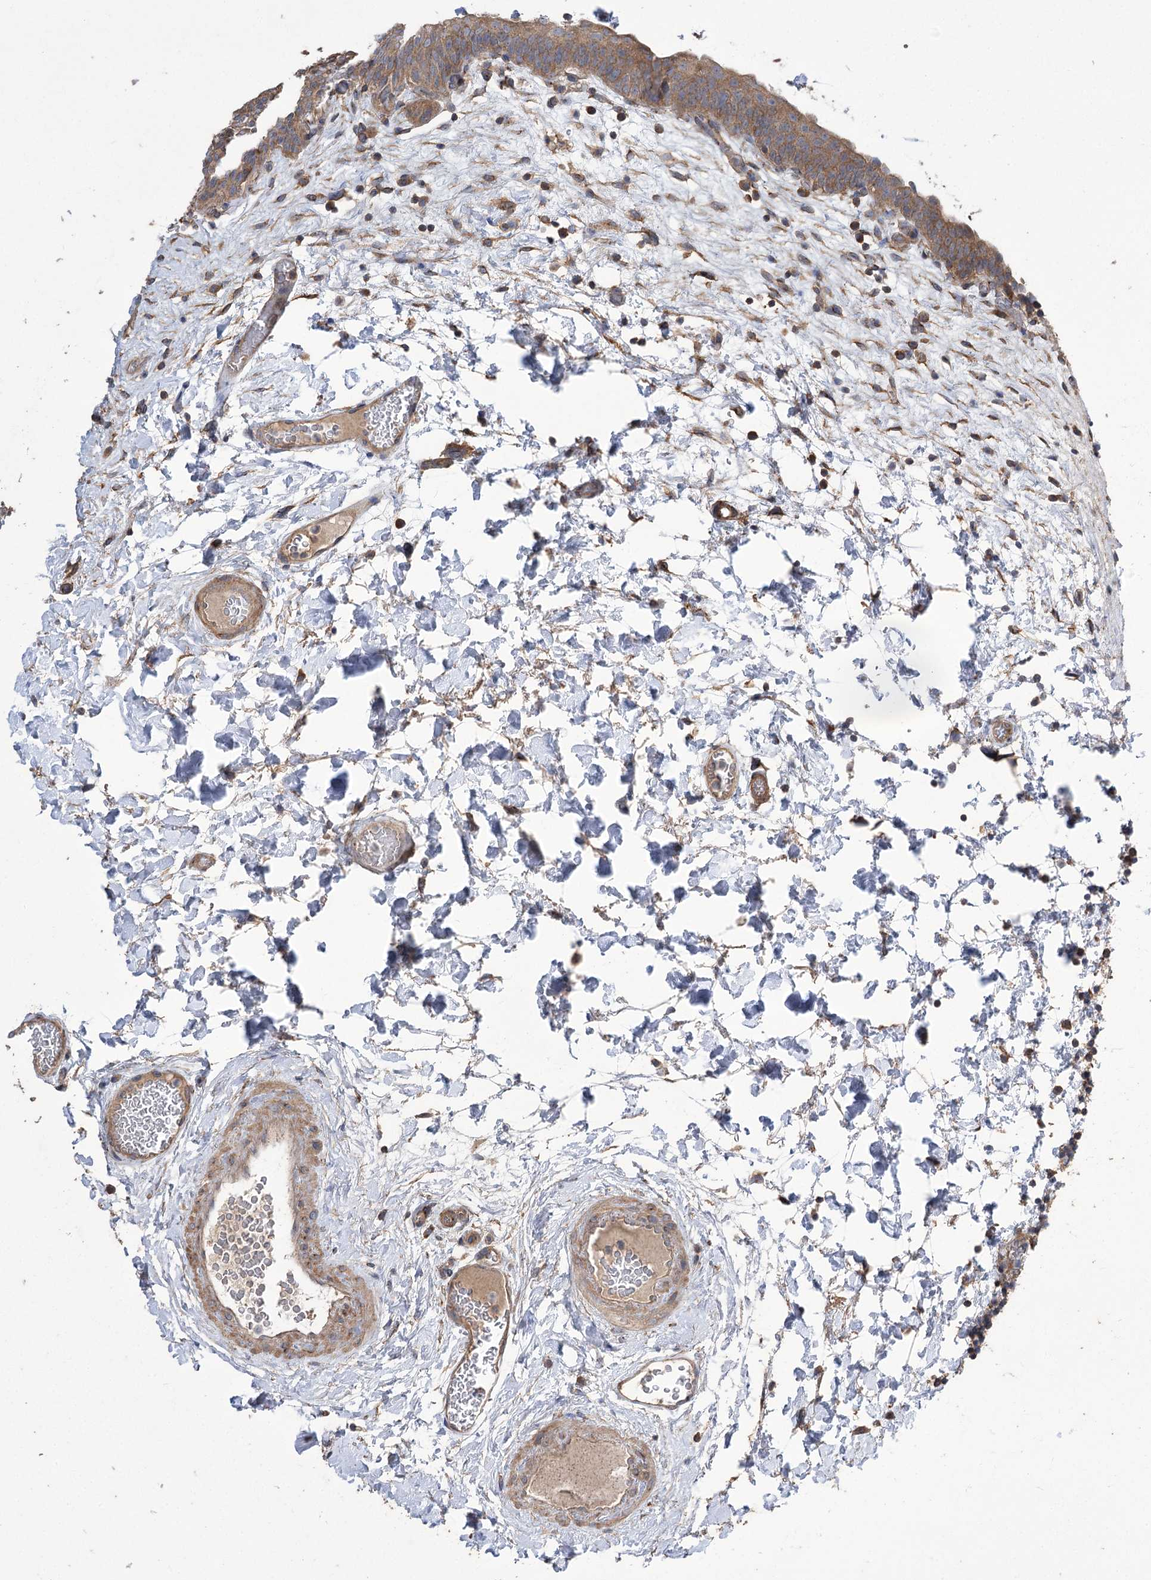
{"staining": {"intensity": "moderate", "quantity": ">75%", "location": "cytoplasmic/membranous"}, "tissue": "urinary bladder", "cell_type": "Urothelial cells", "image_type": "normal", "snomed": [{"axis": "morphology", "description": "Normal tissue, NOS"}, {"axis": "topography", "description": "Urinary bladder"}], "caption": "DAB immunohistochemical staining of unremarkable human urinary bladder shows moderate cytoplasmic/membranous protein expression in approximately >75% of urothelial cells. Nuclei are stained in blue.", "gene": "PRSS53", "patient": {"sex": "male", "age": 83}}